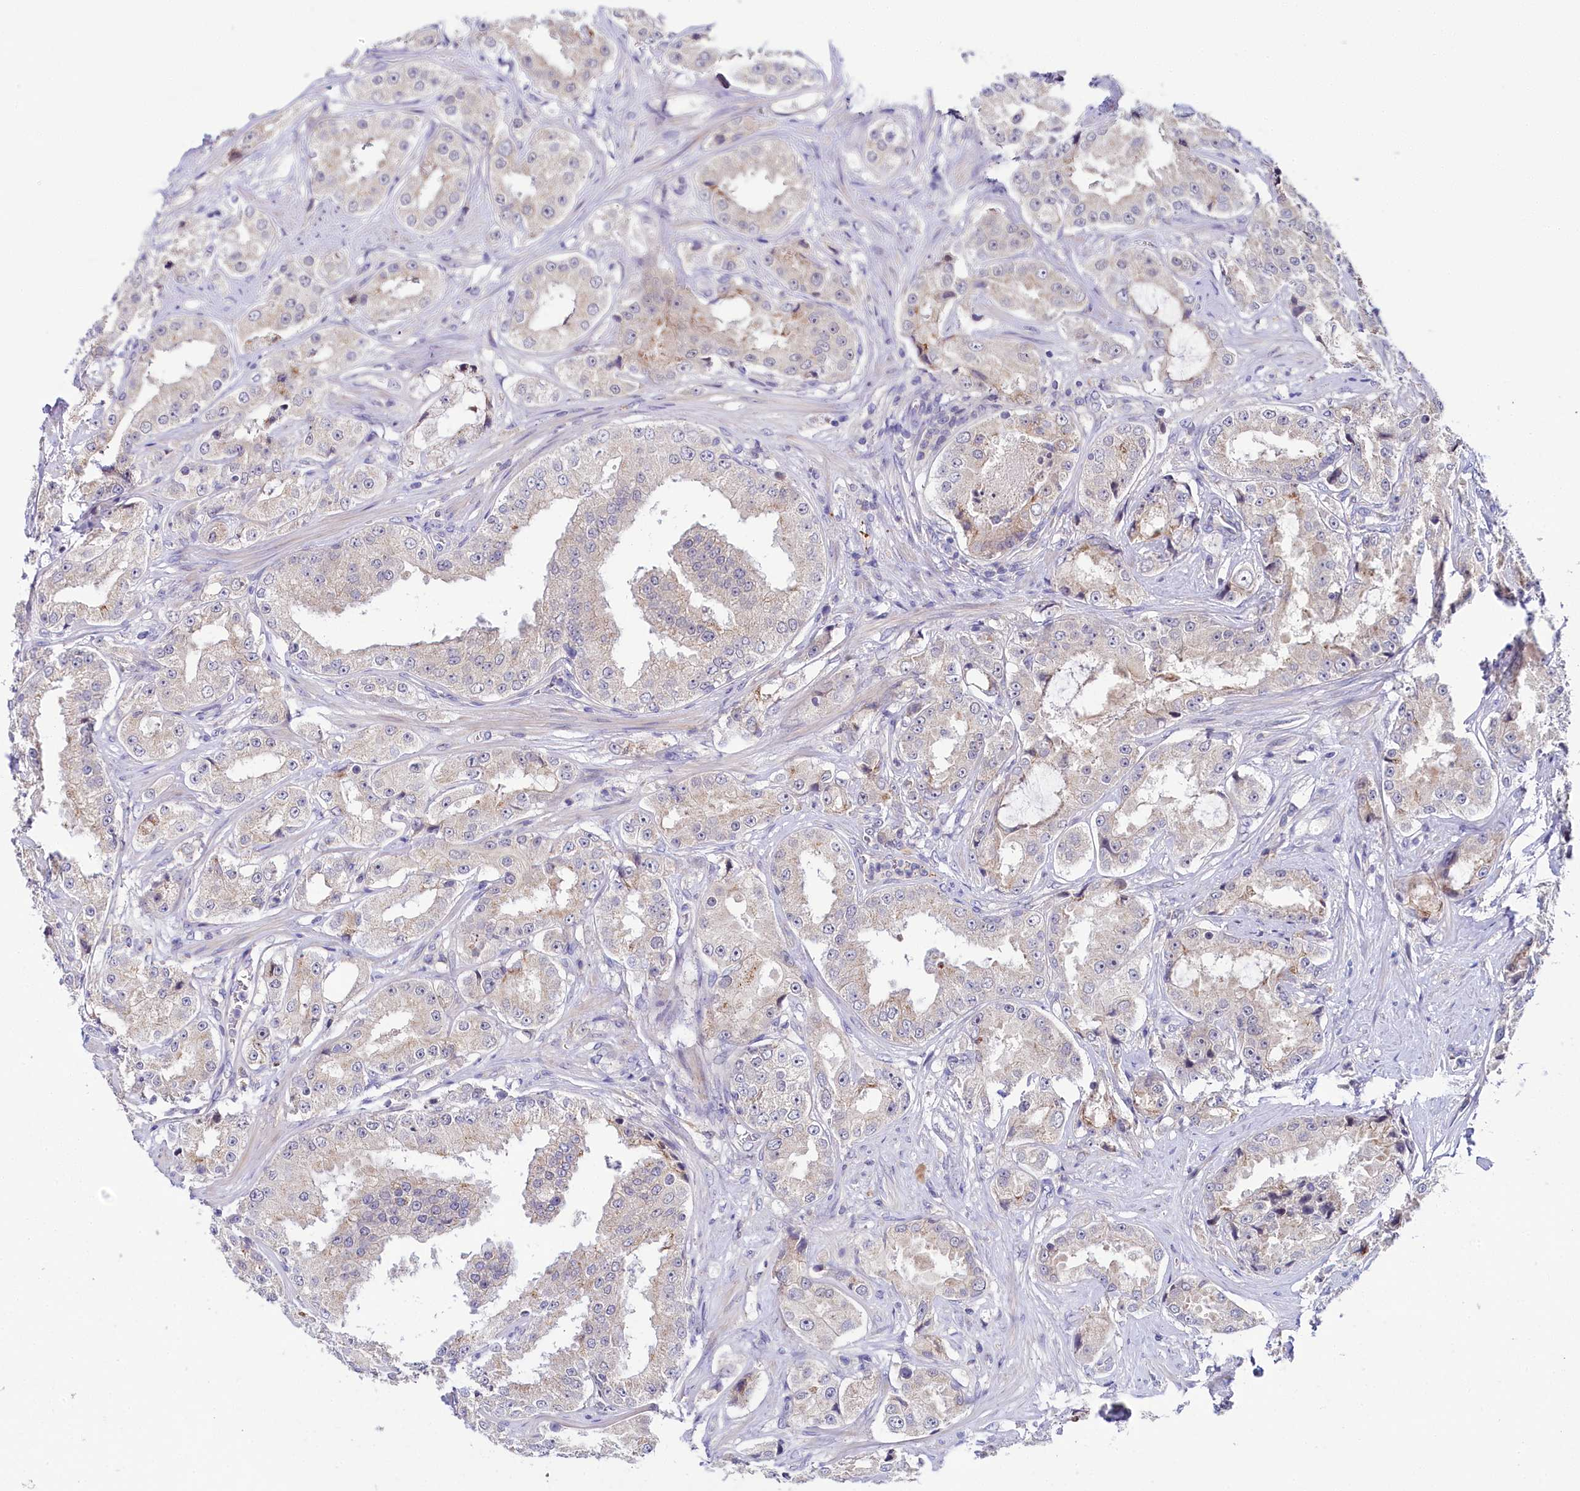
{"staining": {"intensity": "weak", "quantity": "<25%", "location": "cytoplasmic/membranous"}, "tissue": "prostate cancer", "cell_type": "Tumor cells", "image_type": "cancer", "snomed": [{"axis": "morphology", "description": "Adenocarcinoma, High grade"}, {"axis": "topography", "description": "Prostate"}], "caption": "An image of human high-grade adenocarcinoma (prostate) is negative for staining in tumor cells. (Brightfield microscopy of DAB (3,3'-diaminobenzidine) immunohistochemistry at high magnification).", "gene": "SPINK9", "patient": {"sex": "male", "age": 73}}